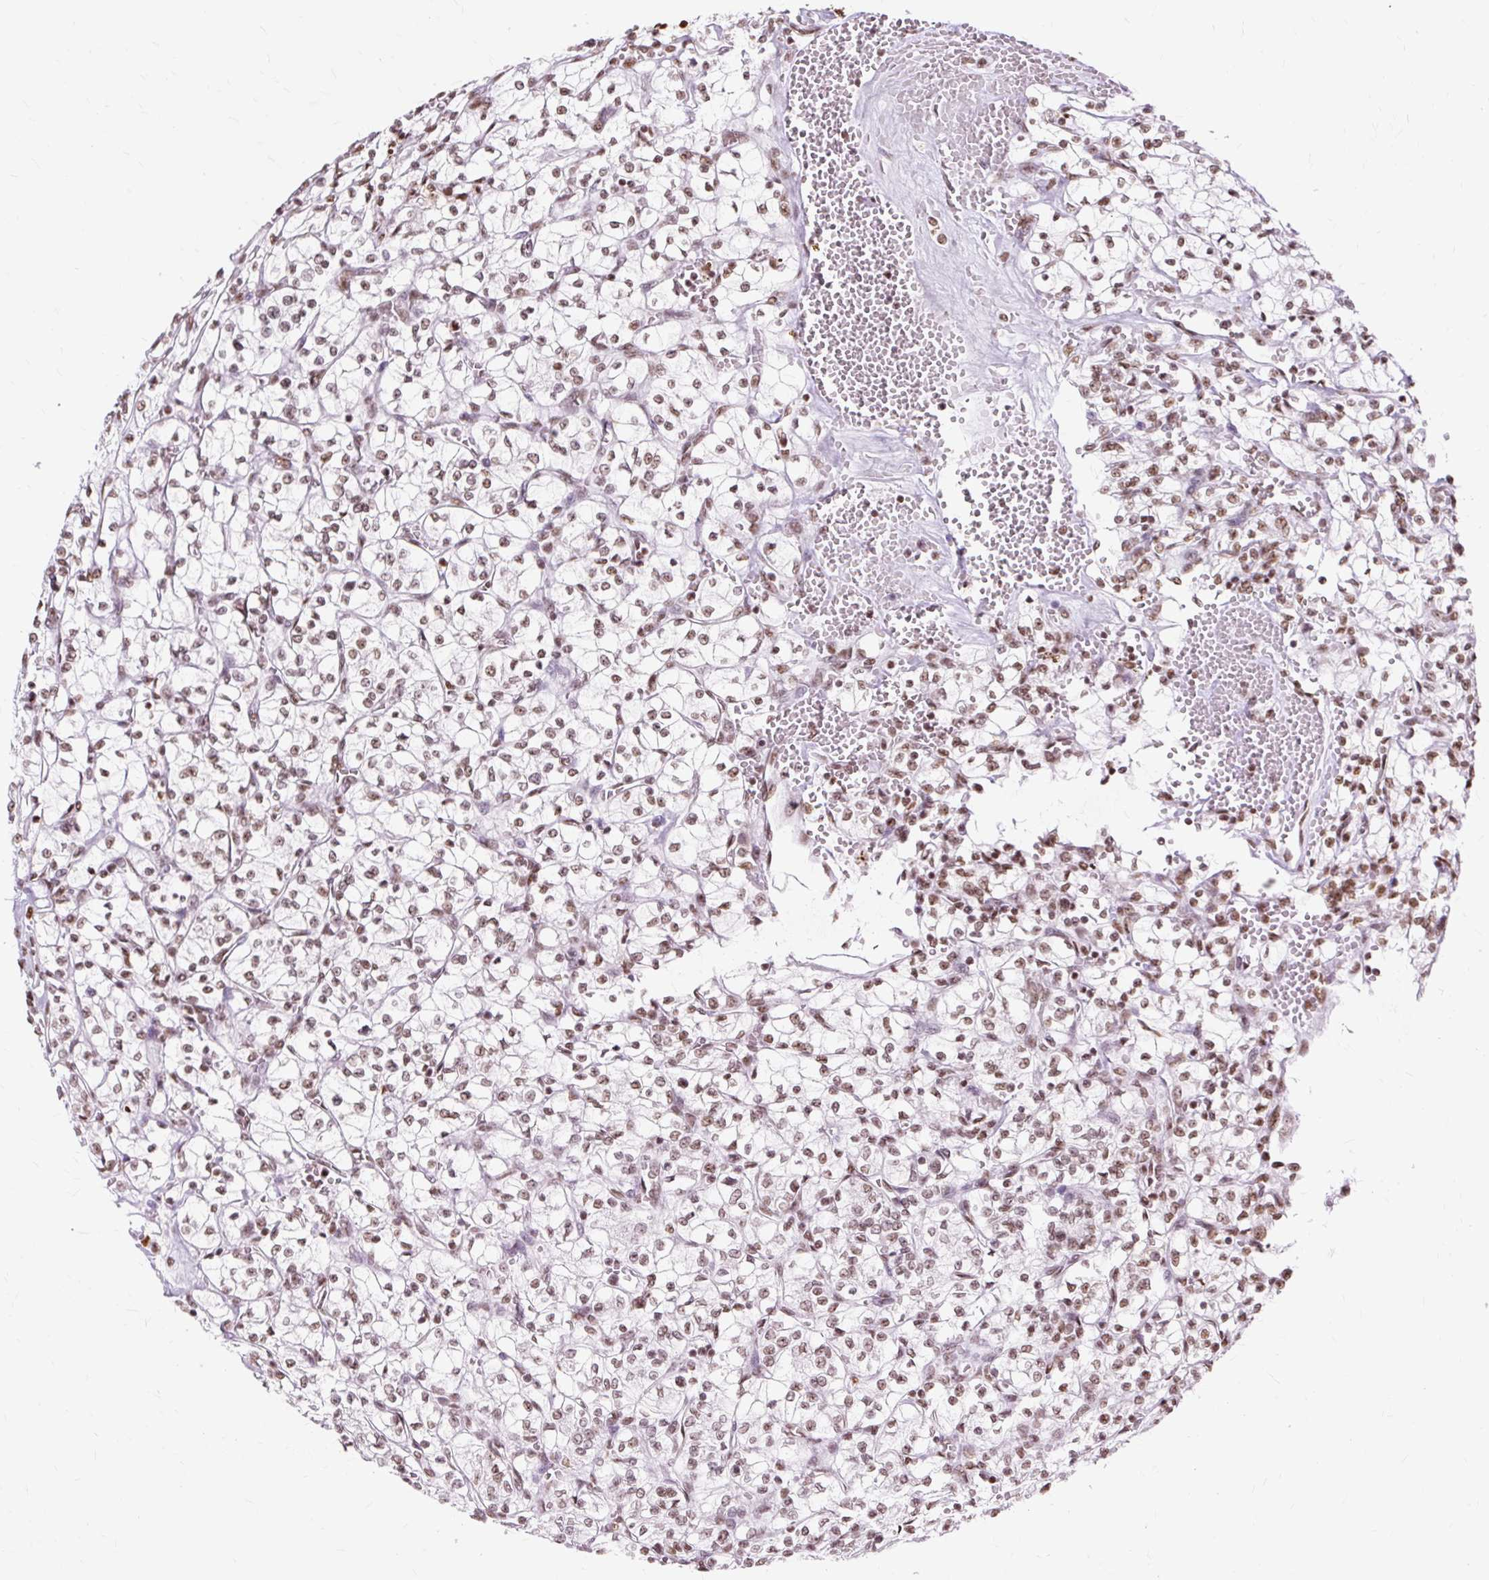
{"staining": {"intensity": "moderate", "quantity": ">75%", "location": "nuclear"}, "tissue": "renal cancer", "cell_type": "Tumor cells", "image_type": "cancer", "snomed": [{"axis": "morphology", "description": "Adenocarcinoma, NOS"}, {"axis": "topography", "description": "Kidney"}], "caption": "The histopathology image shows staining of adenocarcinoma (renal), revealing moderate nuclear protein expression (brown color) within tumor cells.", "gene": "XRCC6", "patient": {"sex": "female", "age": 64}}